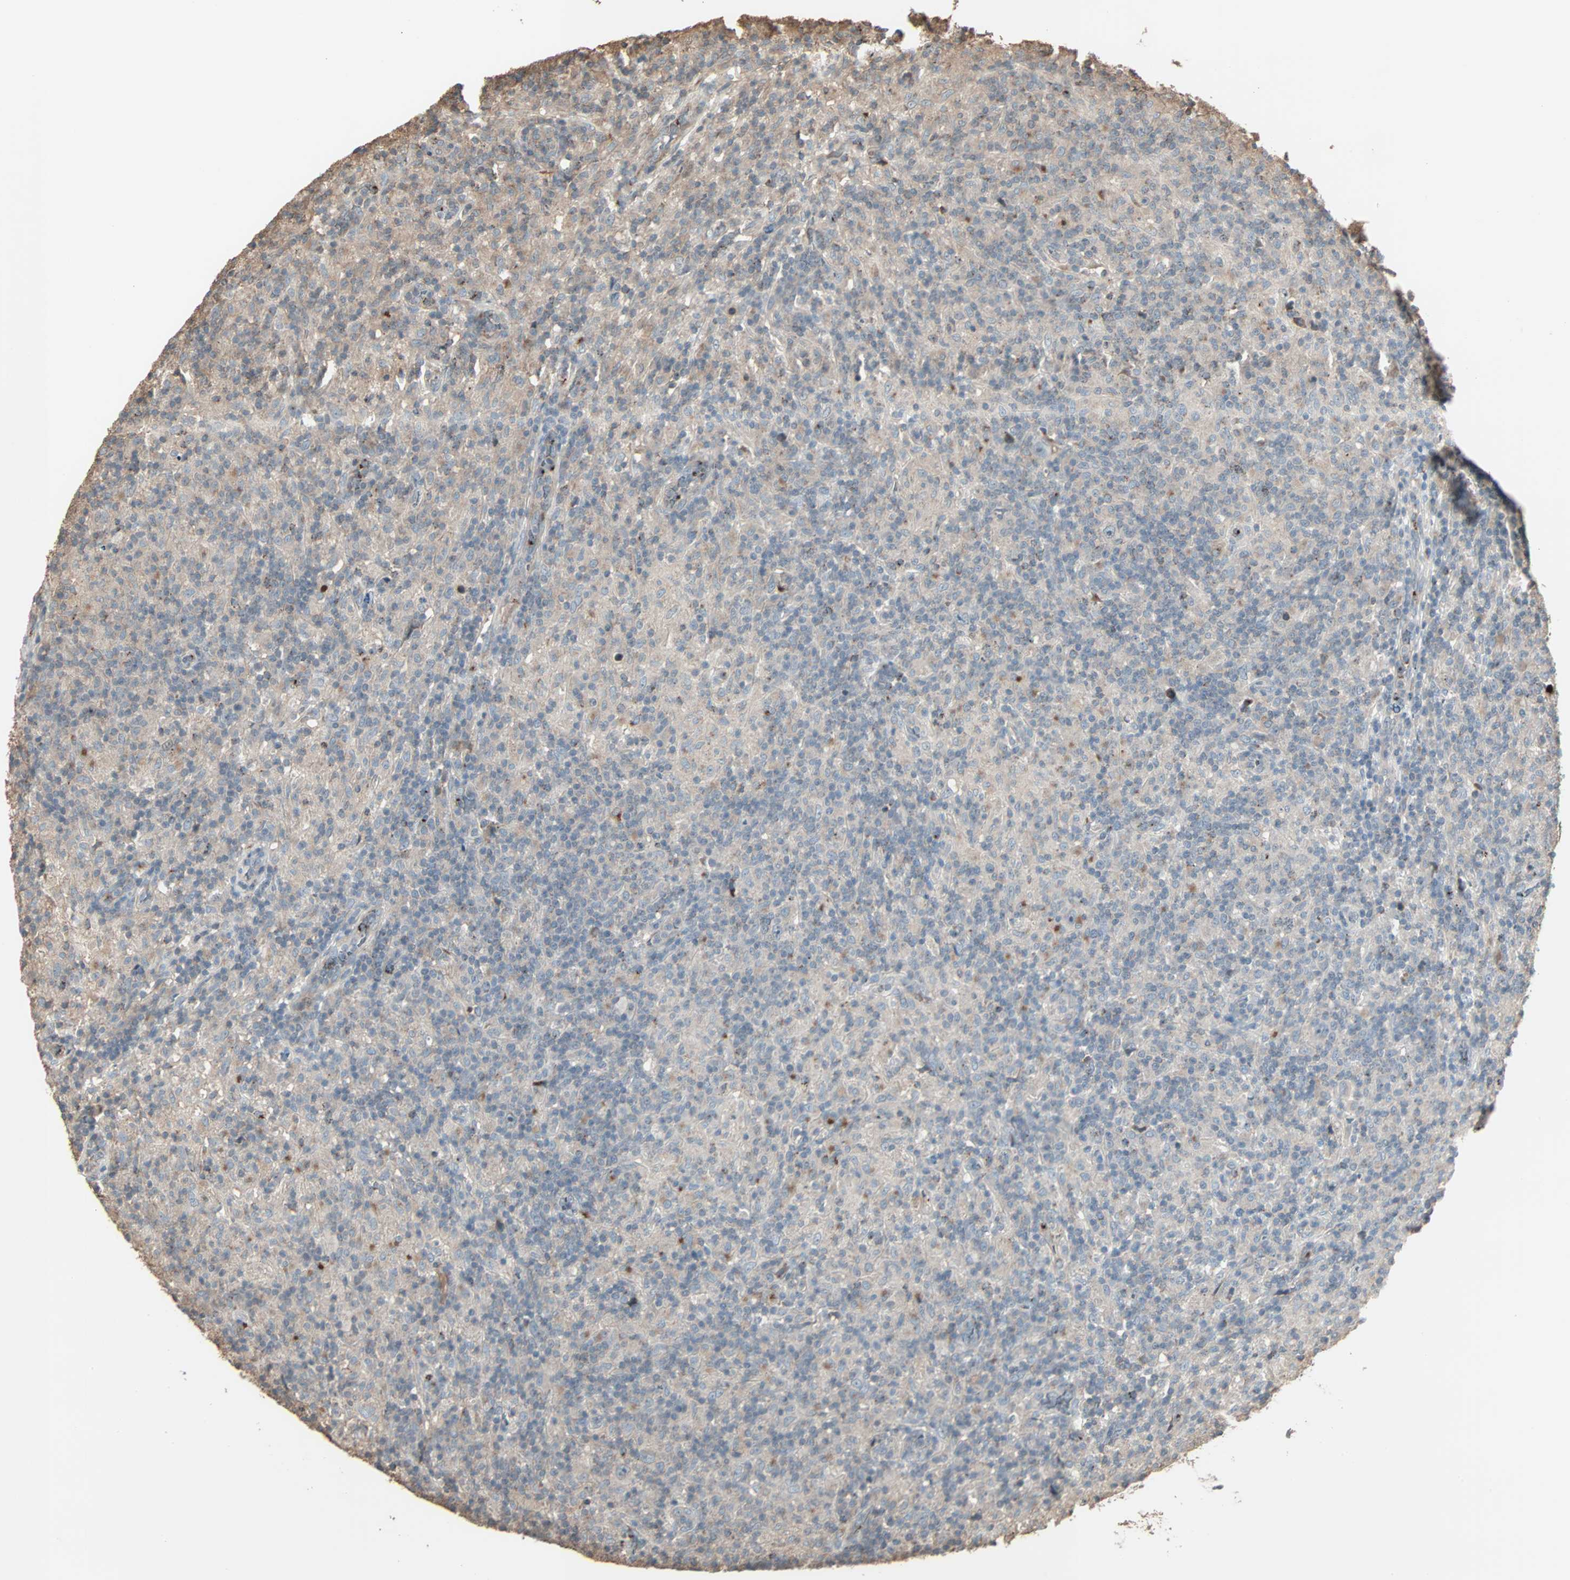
{"staining": {"intensity": "weak", "quantity": "<25%", "location": "cytoplasmic/membranous"}, "tissue": "lymphoma", "cell_type": "Tumor cells", "image_type": "cancer", "snomed": [{"axis": "morphology", "description": "Hodgkin's disease, NOS"}, {"axis": "topography", "description": "Lymph node"}], "caption": "Human Hodgkin's disease stained for a protein using immunohistochemistry (IHC) exhibits no expression in tumor cells.", "gene": "CALCRL", "patient": {"sex": "male", "age": 70}}